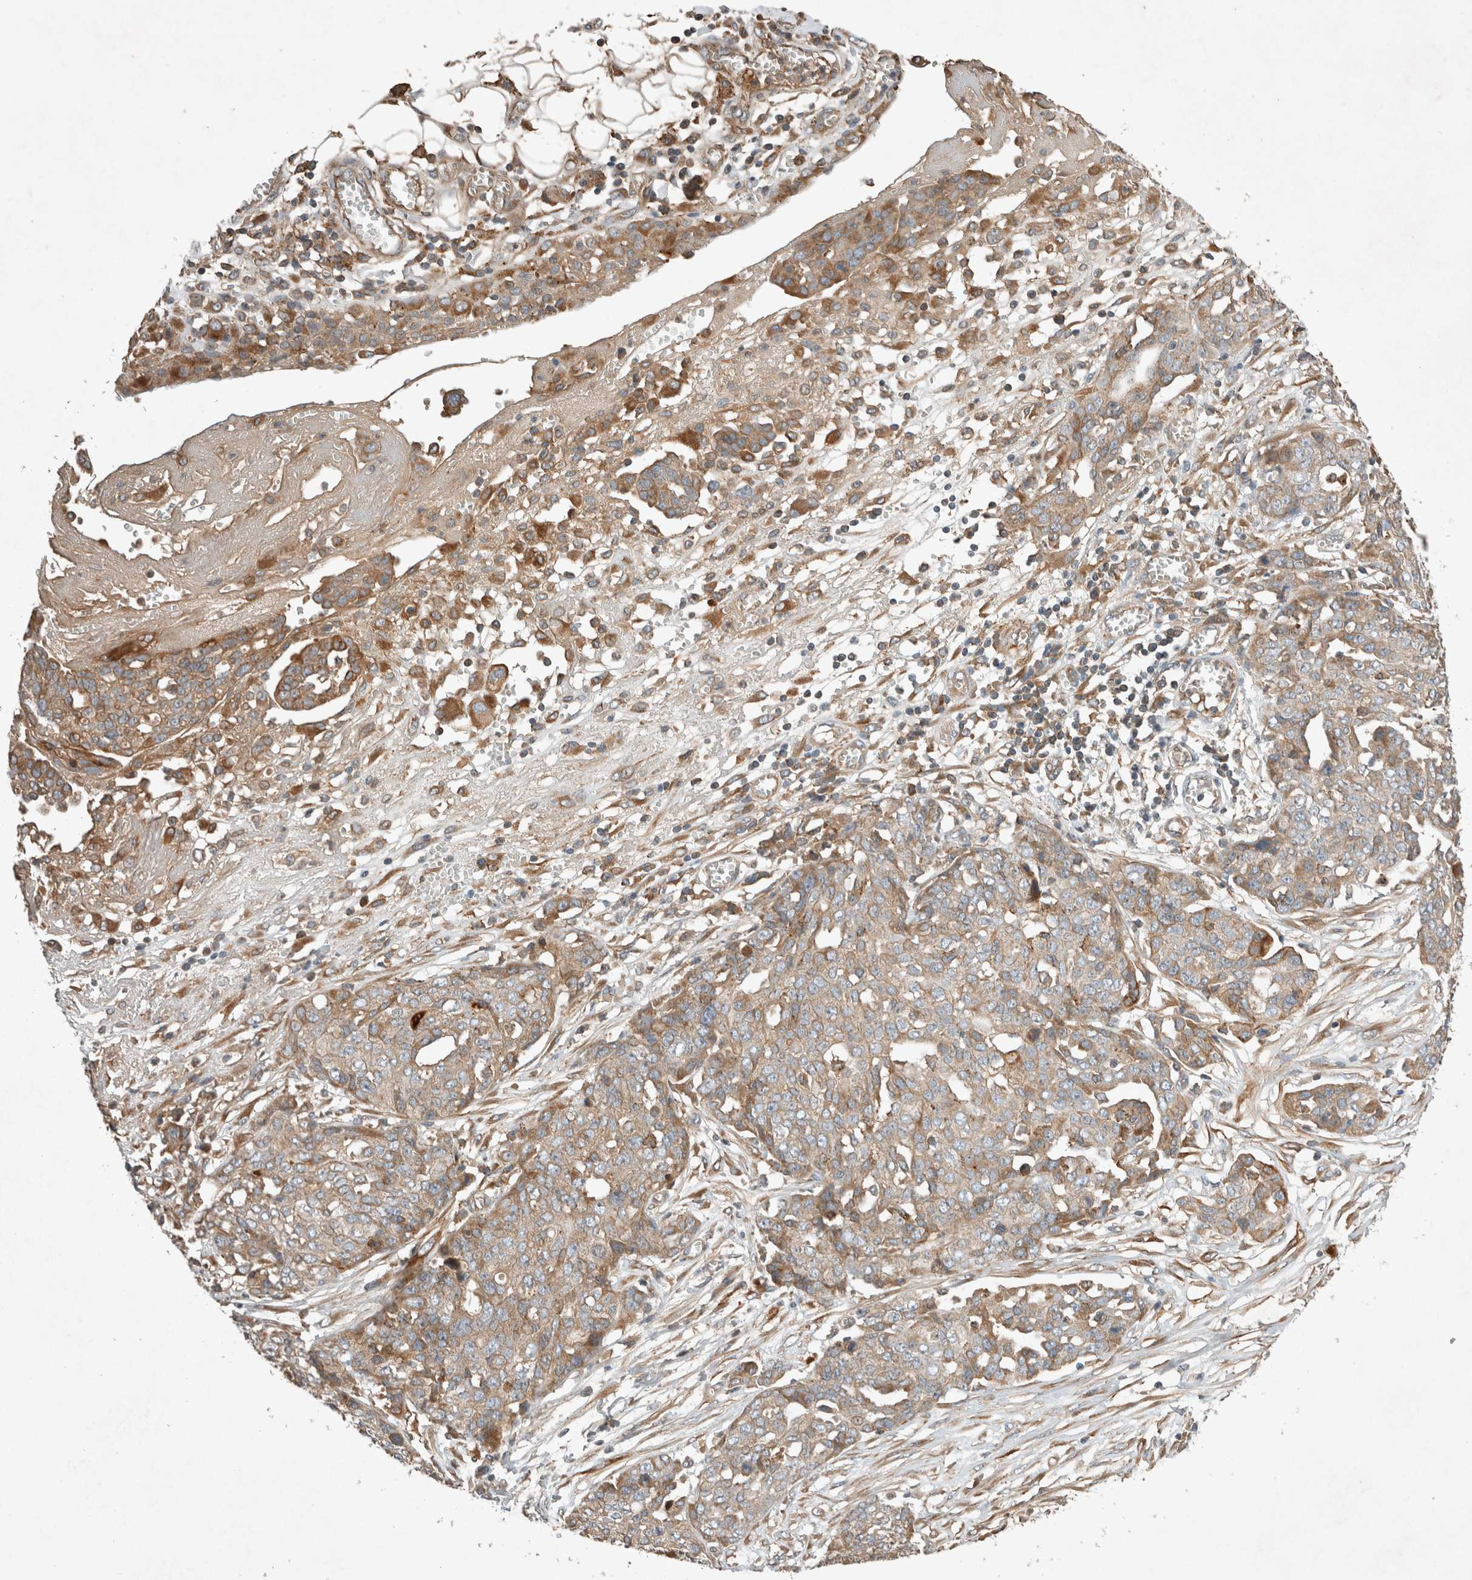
{"staining": {"intensity": "moderate", "quantity": ">75%", "location": "cytoplasmic/membranous"}, "tissue": "ovarian cancer", "cell_type": "Tumor cells", "image_type": "cancer", "snomed": [{"axis": "morphology", "description": "Cystadenocarcinoma, serous, NOS"}, {"axis": "topography", "description": "Soft tissue"}, {"axis": "topography", "description": "Ovary"}], "caption": "Immunohistochemistry micrograph of ovarian serous cystadenocarcinoma stained for a protein (brown), which shows medium levels of moderate cytoplasmic/membranous staining in about >75% of tumor cells.", "gene": "ARMC9", "patient": {"sex": "female", "age": 57}}